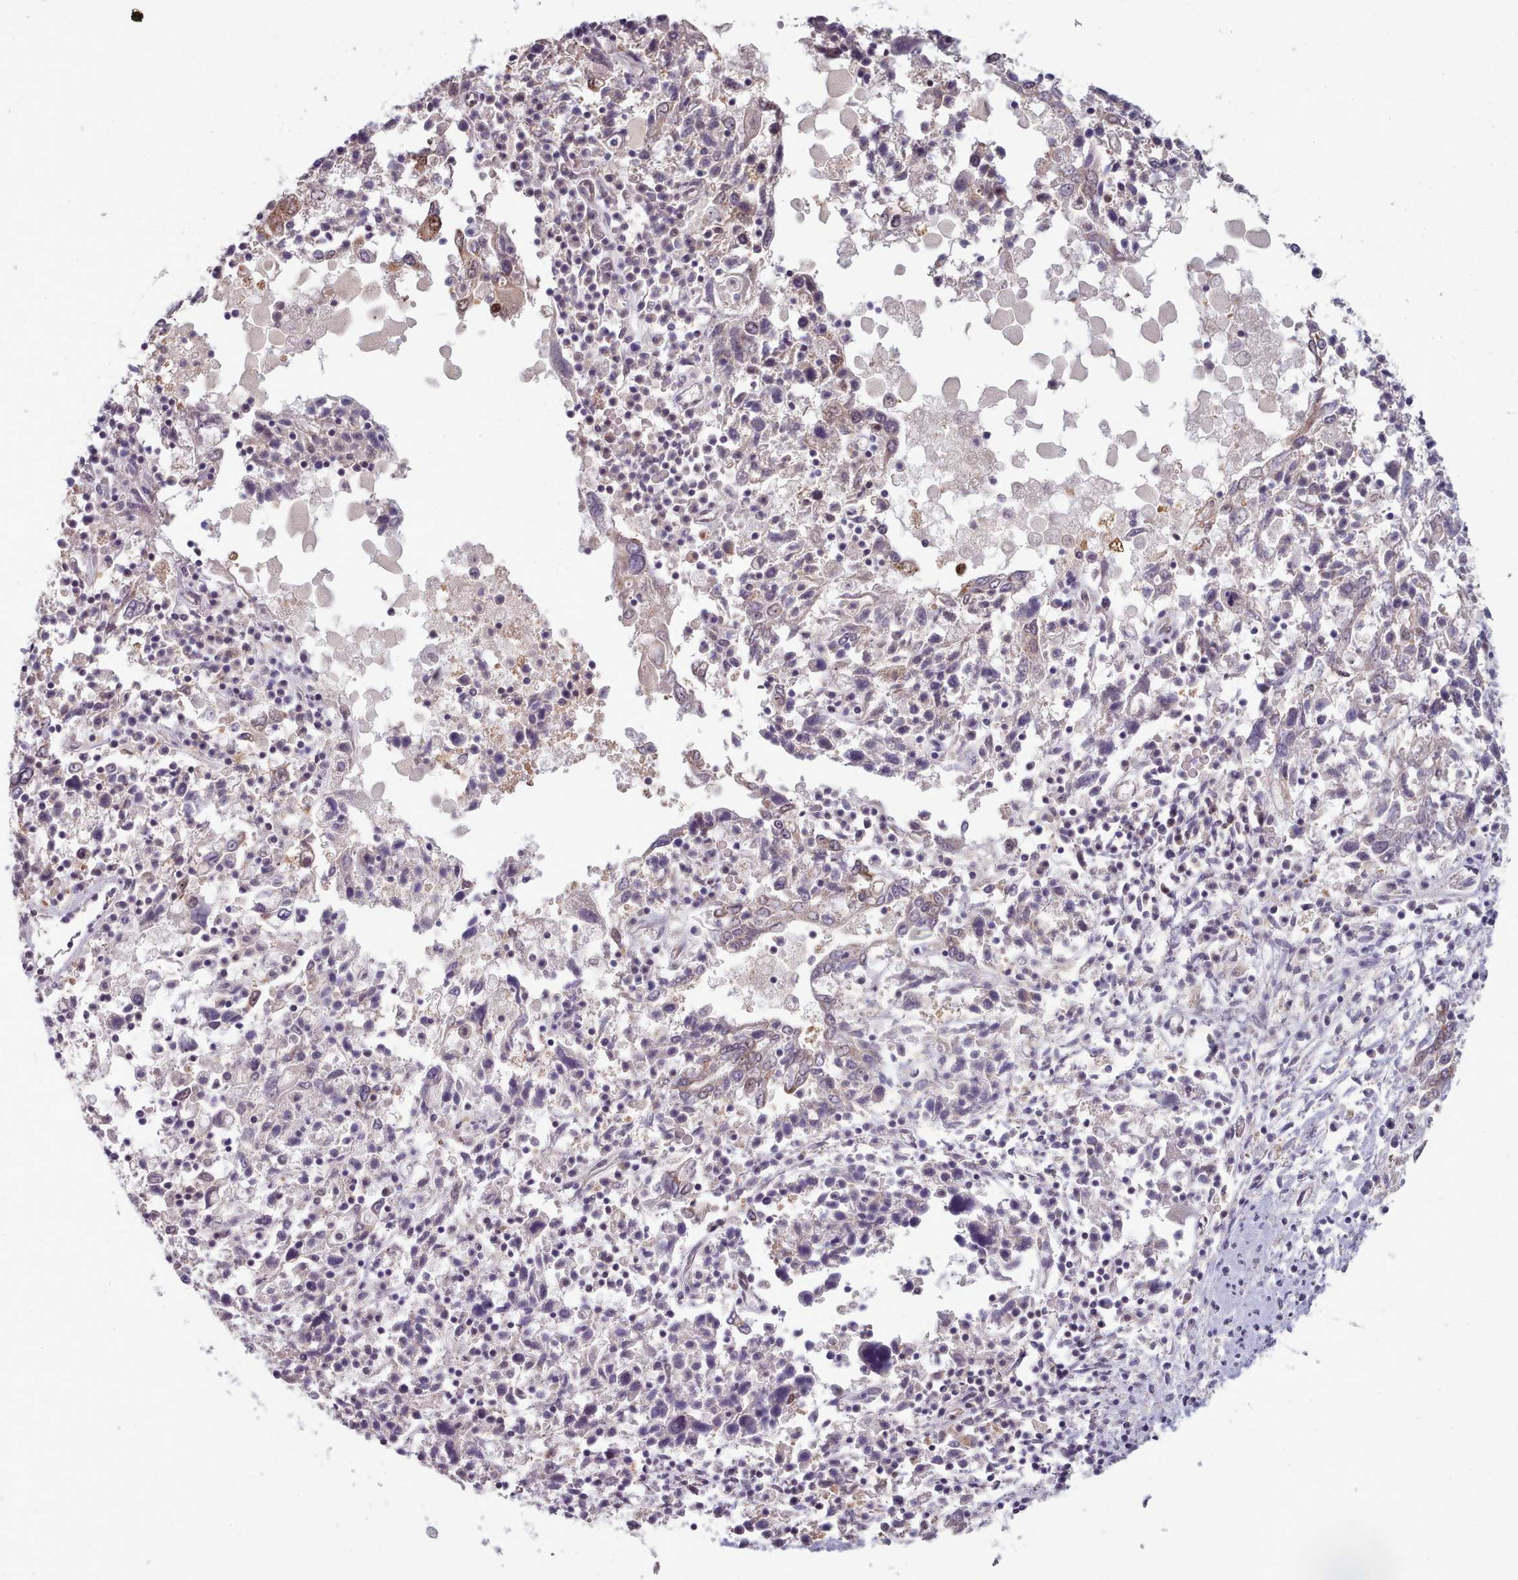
{"staining": {"intensity": "negative", "quantity": "none", "location": "none"}, "tissue": "ovarian cancer", "cell_type": "Tumor cells", "image_type": "cancer", "snomed": [{"axis": "morphology", "description": "Carcinoma, endometroid"}, {"axis": "topography", "description": "Ovary"}], "caption": "Ovarian cancer was stained to show a protein in brown. There is no significant expression in tumor cells.", "gene": "CLNS1A", "patient": {"sex": "female", "age": 62}}